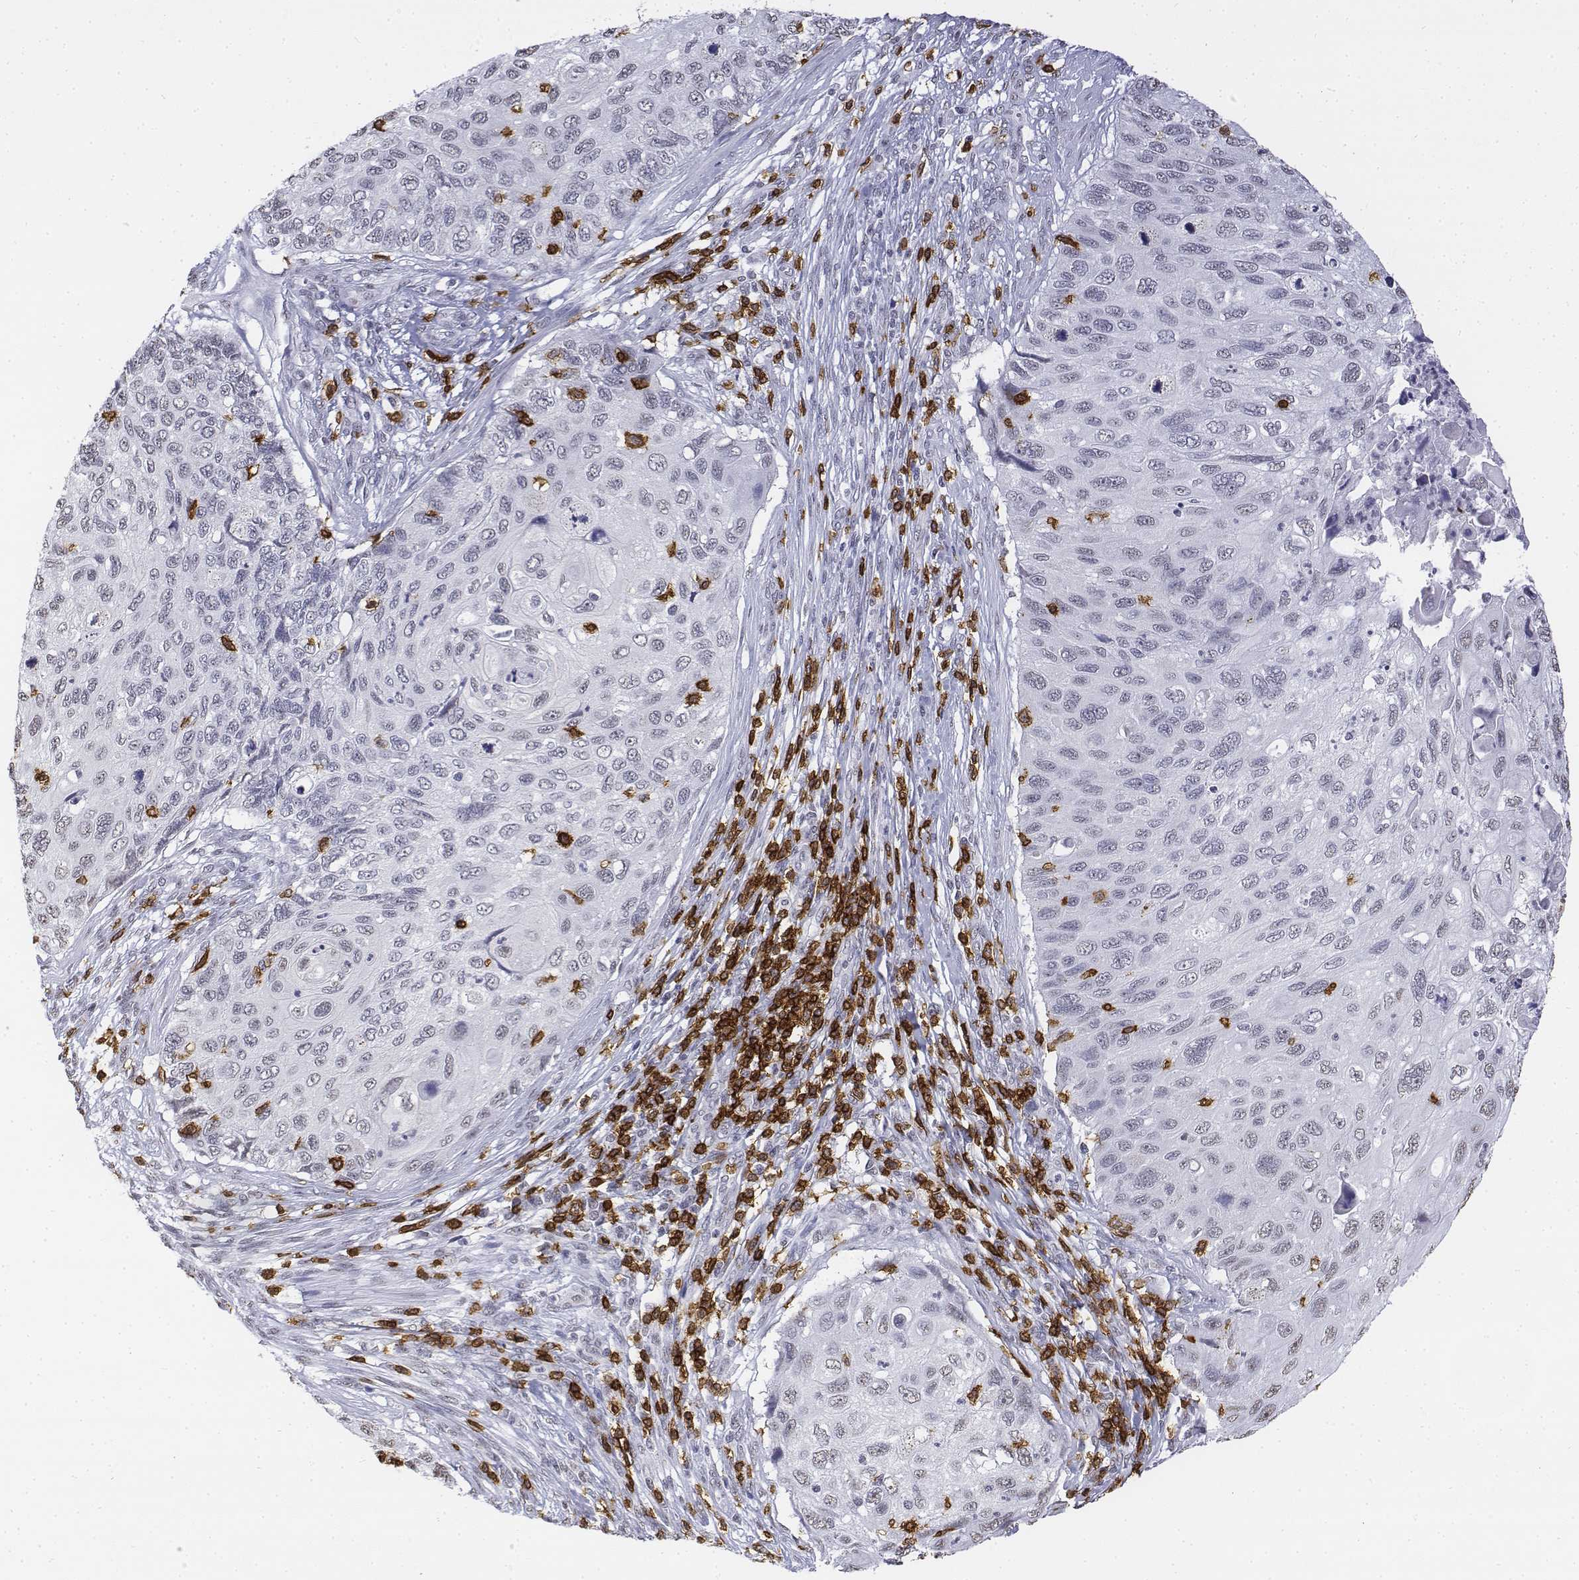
{"staining": {"intensity": "negative", "quantity": "none", "location": "none"}, "tissue": "cervical cancer", "cell_type": "Tumor cells", "image_type": "cancer", "snomed": [{"axis": "morphology", "description": "Squamous cell carcinoma, NOS"}, {"axis": "topography", "description": "Cervix"}], "caption": "Immunohistochemistry image of cervical cancer (squamous cell carcinoma) stained for a protein (brown), which demonstrates no staining in tumor cells.", "gene": "CD3E", "patient": {"sex": "female", "age": 70}}